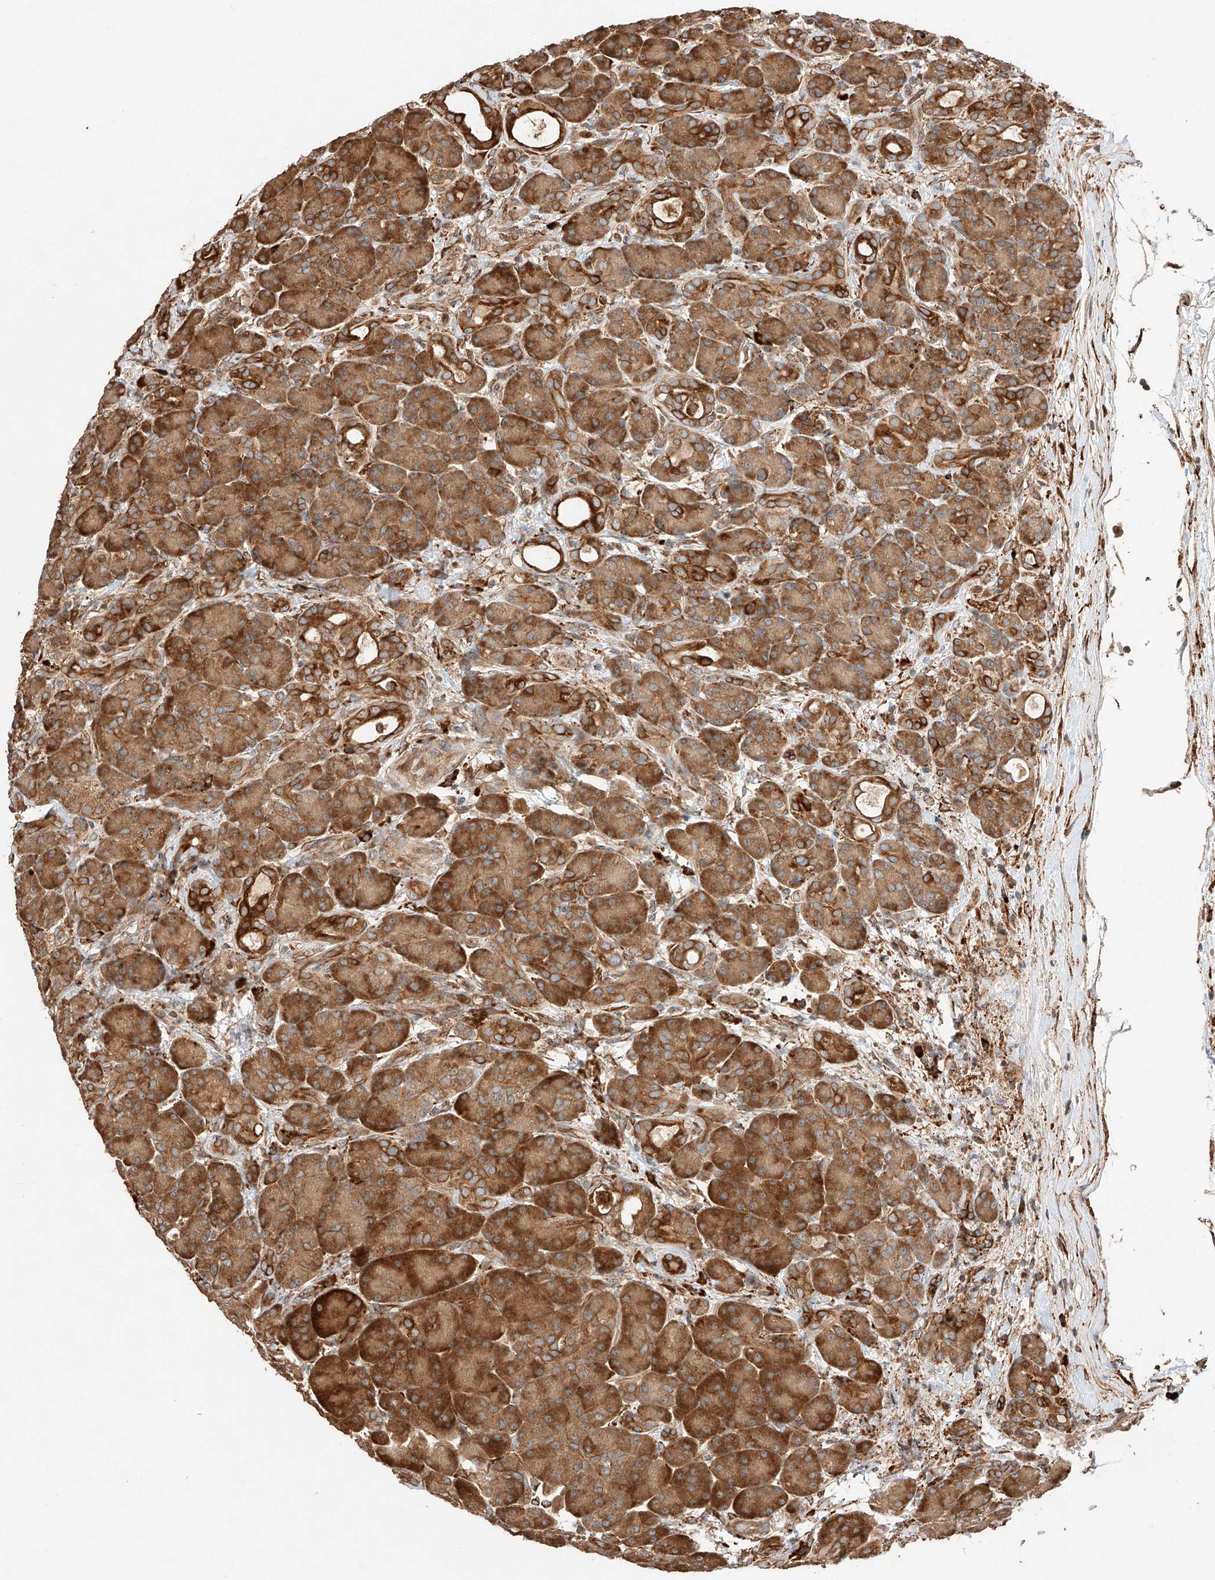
{"staining": {"intensity": "strong", "quantity": ">75%", "location": "cytoplasmic/membranous"}, "tissue": "pancreas", "cell_type": "Exocrine glandular cells", "image_type": "normal", "snomed": [{"axis": "morphology", "description": "Normal tissue, NOS"}, {"axis": "topography", "description": "Pancreas"}], "caption": "Brown immunohistochemical staining in normal pancreas displays strong cytoplasmic/membranous staining in approximately >75% of exocrine glandular cells.", "gene": "ZNF84", "patient": {"sex": "male", "age": 63}}